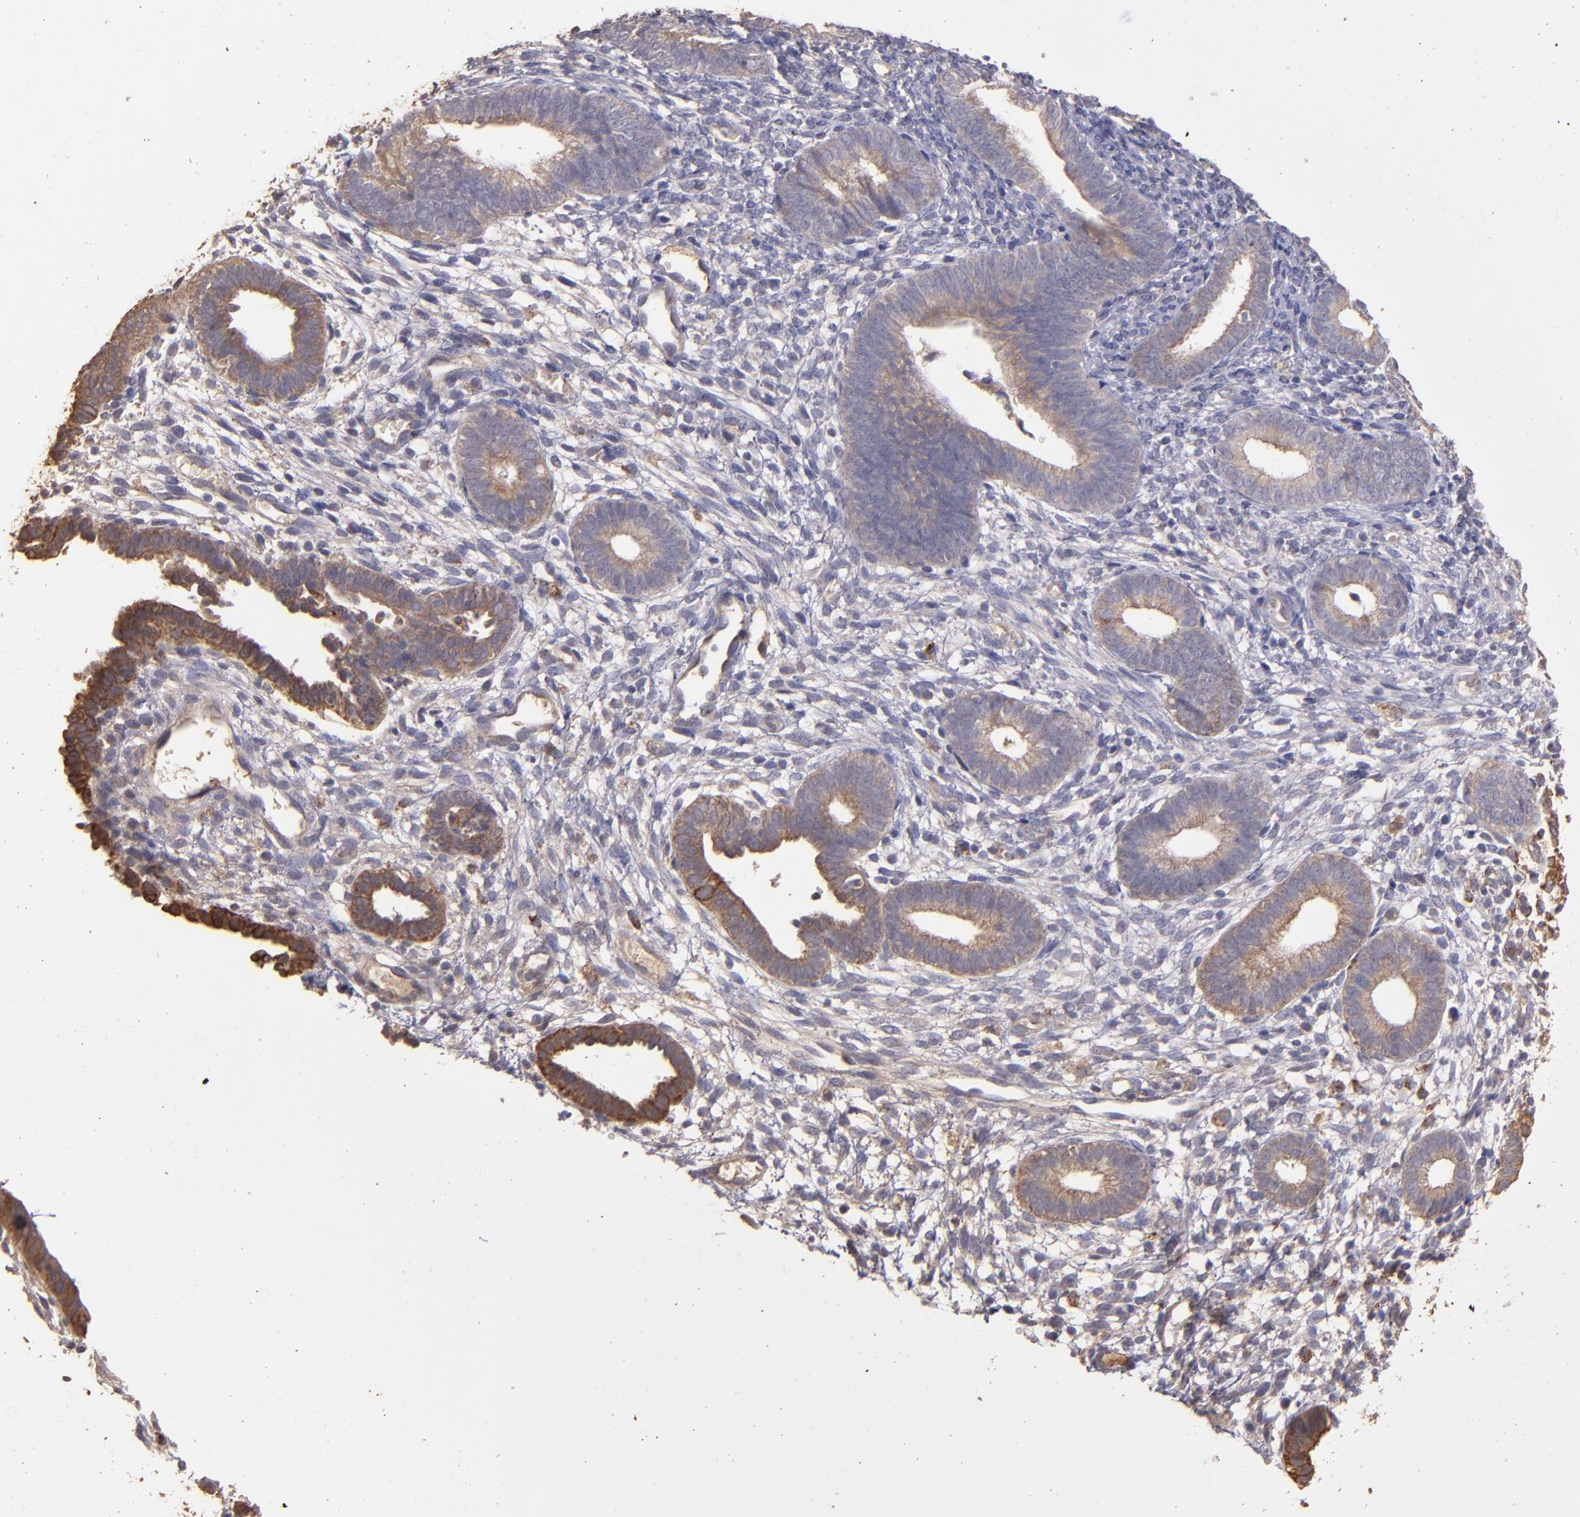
{"staining": {"intensity": "weak", "quantity": "<25%", "location": "cytoplasmic/membranous"}, "tissue": "endometrium", "cell_type": "Cells in endometrial stroma", "image_type": "normal", "snomed": [{"axis": "morphology", "description": "Normal tissue, NOS"}, {"axis": "topography", "description": "Smooth muscle"}, {"axis": "topography", "description": "Endometrium"}], "caption": "Cells in endometrial stroma show no significant expression in unremarkable endometrium. (Stains: DAB immunohistochemistry (IHC) with hematoxylin counter stain, Microscopy: brightfield microscopy at high magnification).", "gene": "SRRD", "patient": {"sex": "female", "age": 57}}